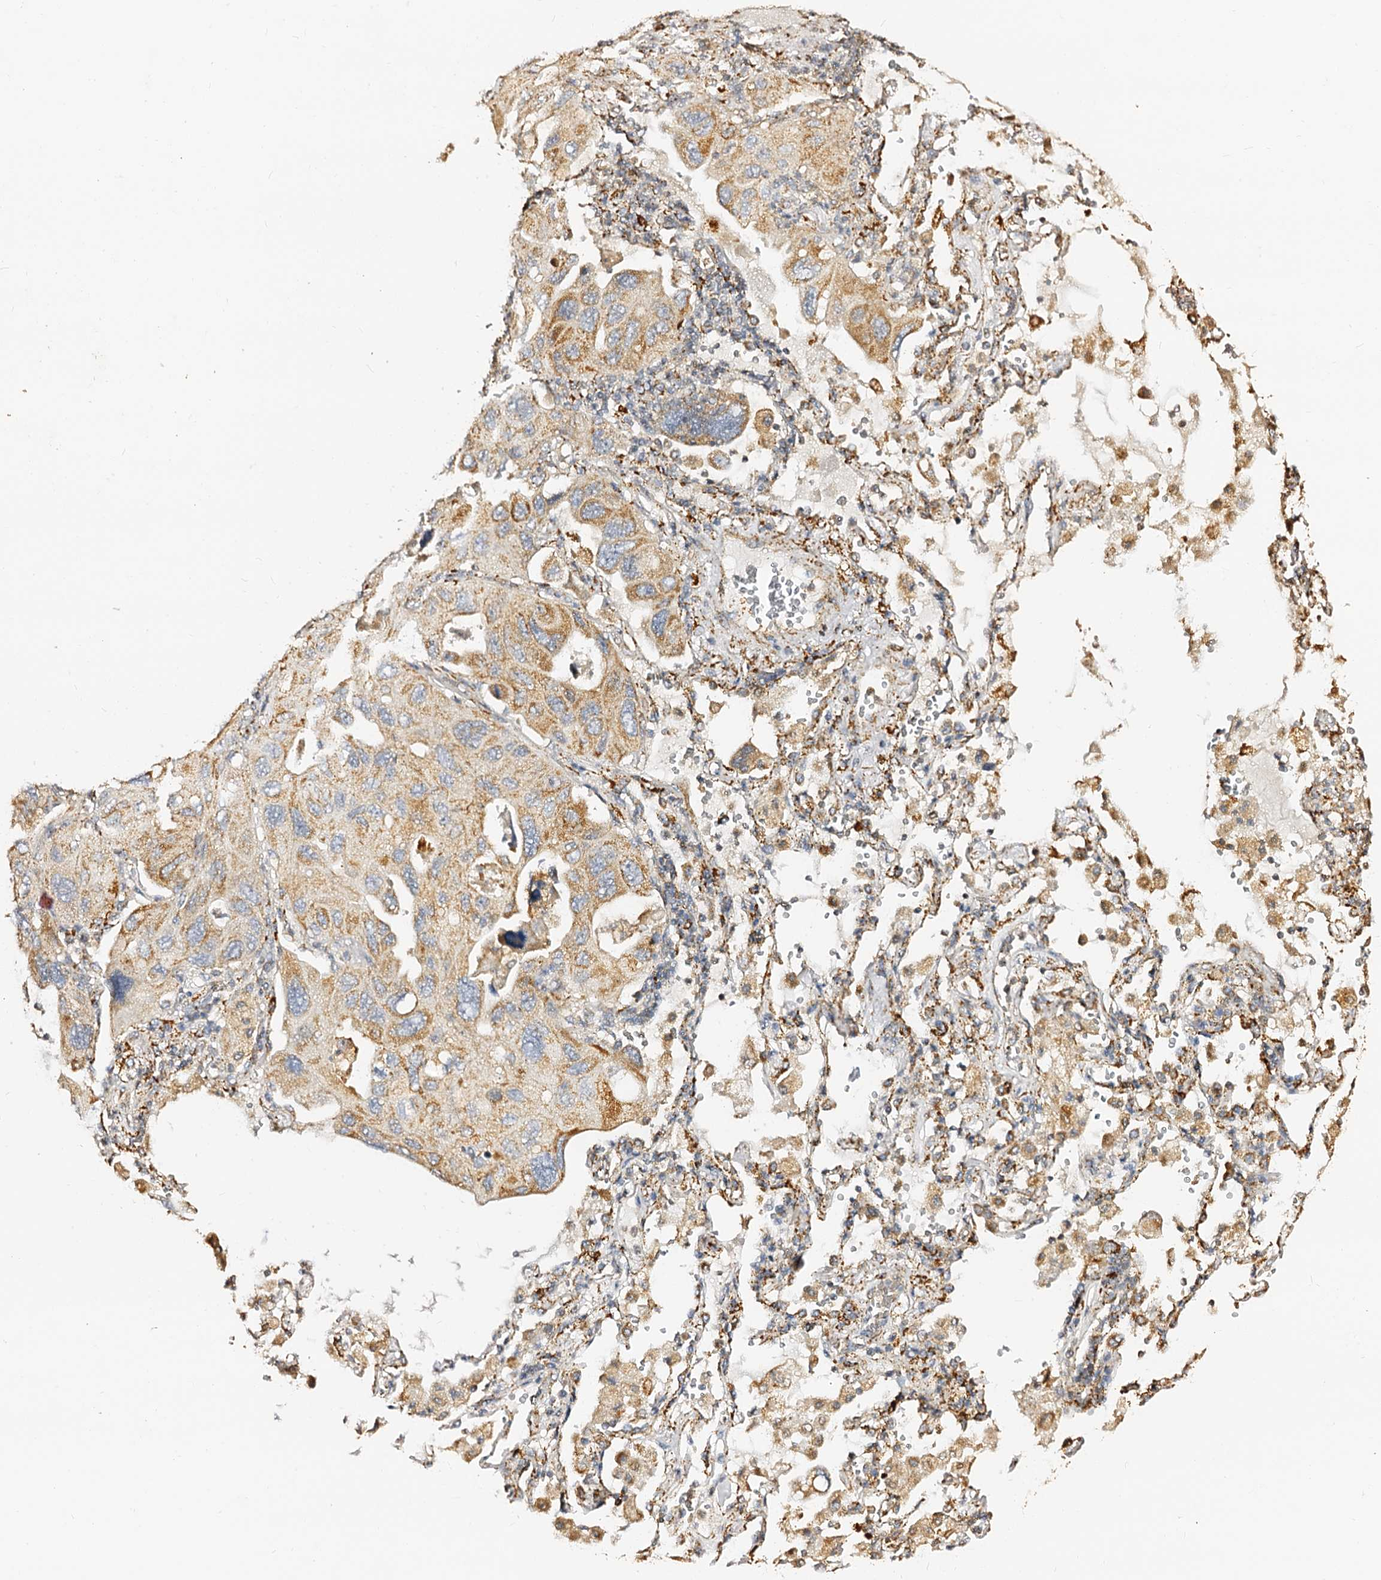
{"staining": {"intensity": "moderate", "quantity": ">75%", "location": "cytoplasmic/membranous"}, "tissue": "lung cancer", "cell_type": "Tumor cells", "image_type": "cancer", "snomed": [{"axis": "morphology", "description": "Squamous cell carcinoma, NOS"}, {"axis": "topography", "description": "Lung"}], "caption": "Immunohistochemistry histopathology image of human lung cancer stained for a protein (brown), which displays medium levels of moderate cytoplasmic/membranous expression in approximately >75% of tumor cells.", "gene": "MAOB", "patient": {"sex": "female", "age": 73}}